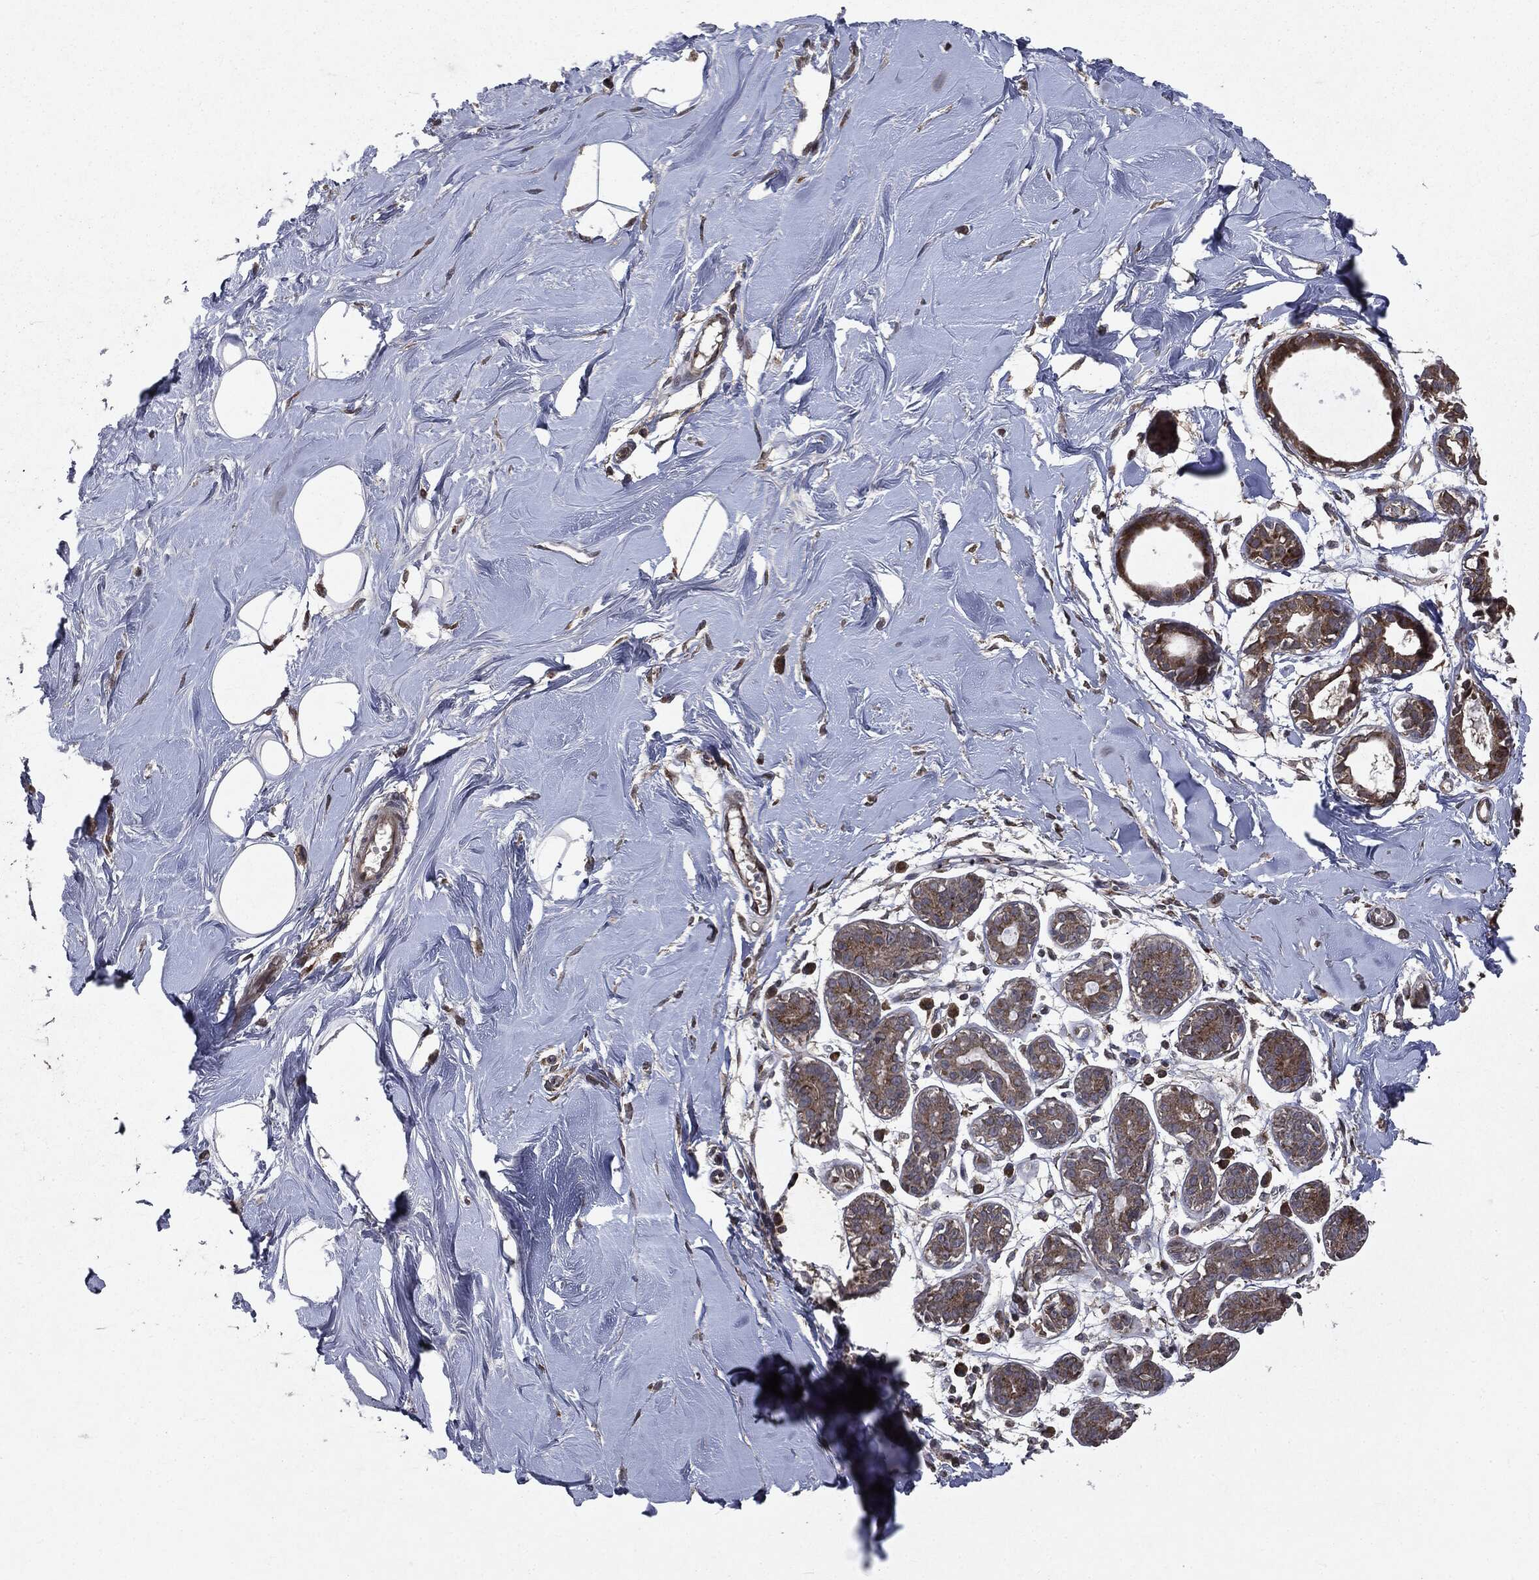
{"staining": {"intensity": "negative", "quantity": "none", "location": "none"}, "tissue": "adipose tissue", "cell_type": "Adipocytes", "image_type": "normal", "snomed": [{"axis": "morphology", "description": "Normal tissue, NOS"}, {"axis": "topography", "description": "Breast"}], "caption": "Protein analysis of unremarkable adipose tissue shows no significant positivity in adipocytes.", "gene": "PLPPR2", "patient": {"sex": "female", "age": 49}}